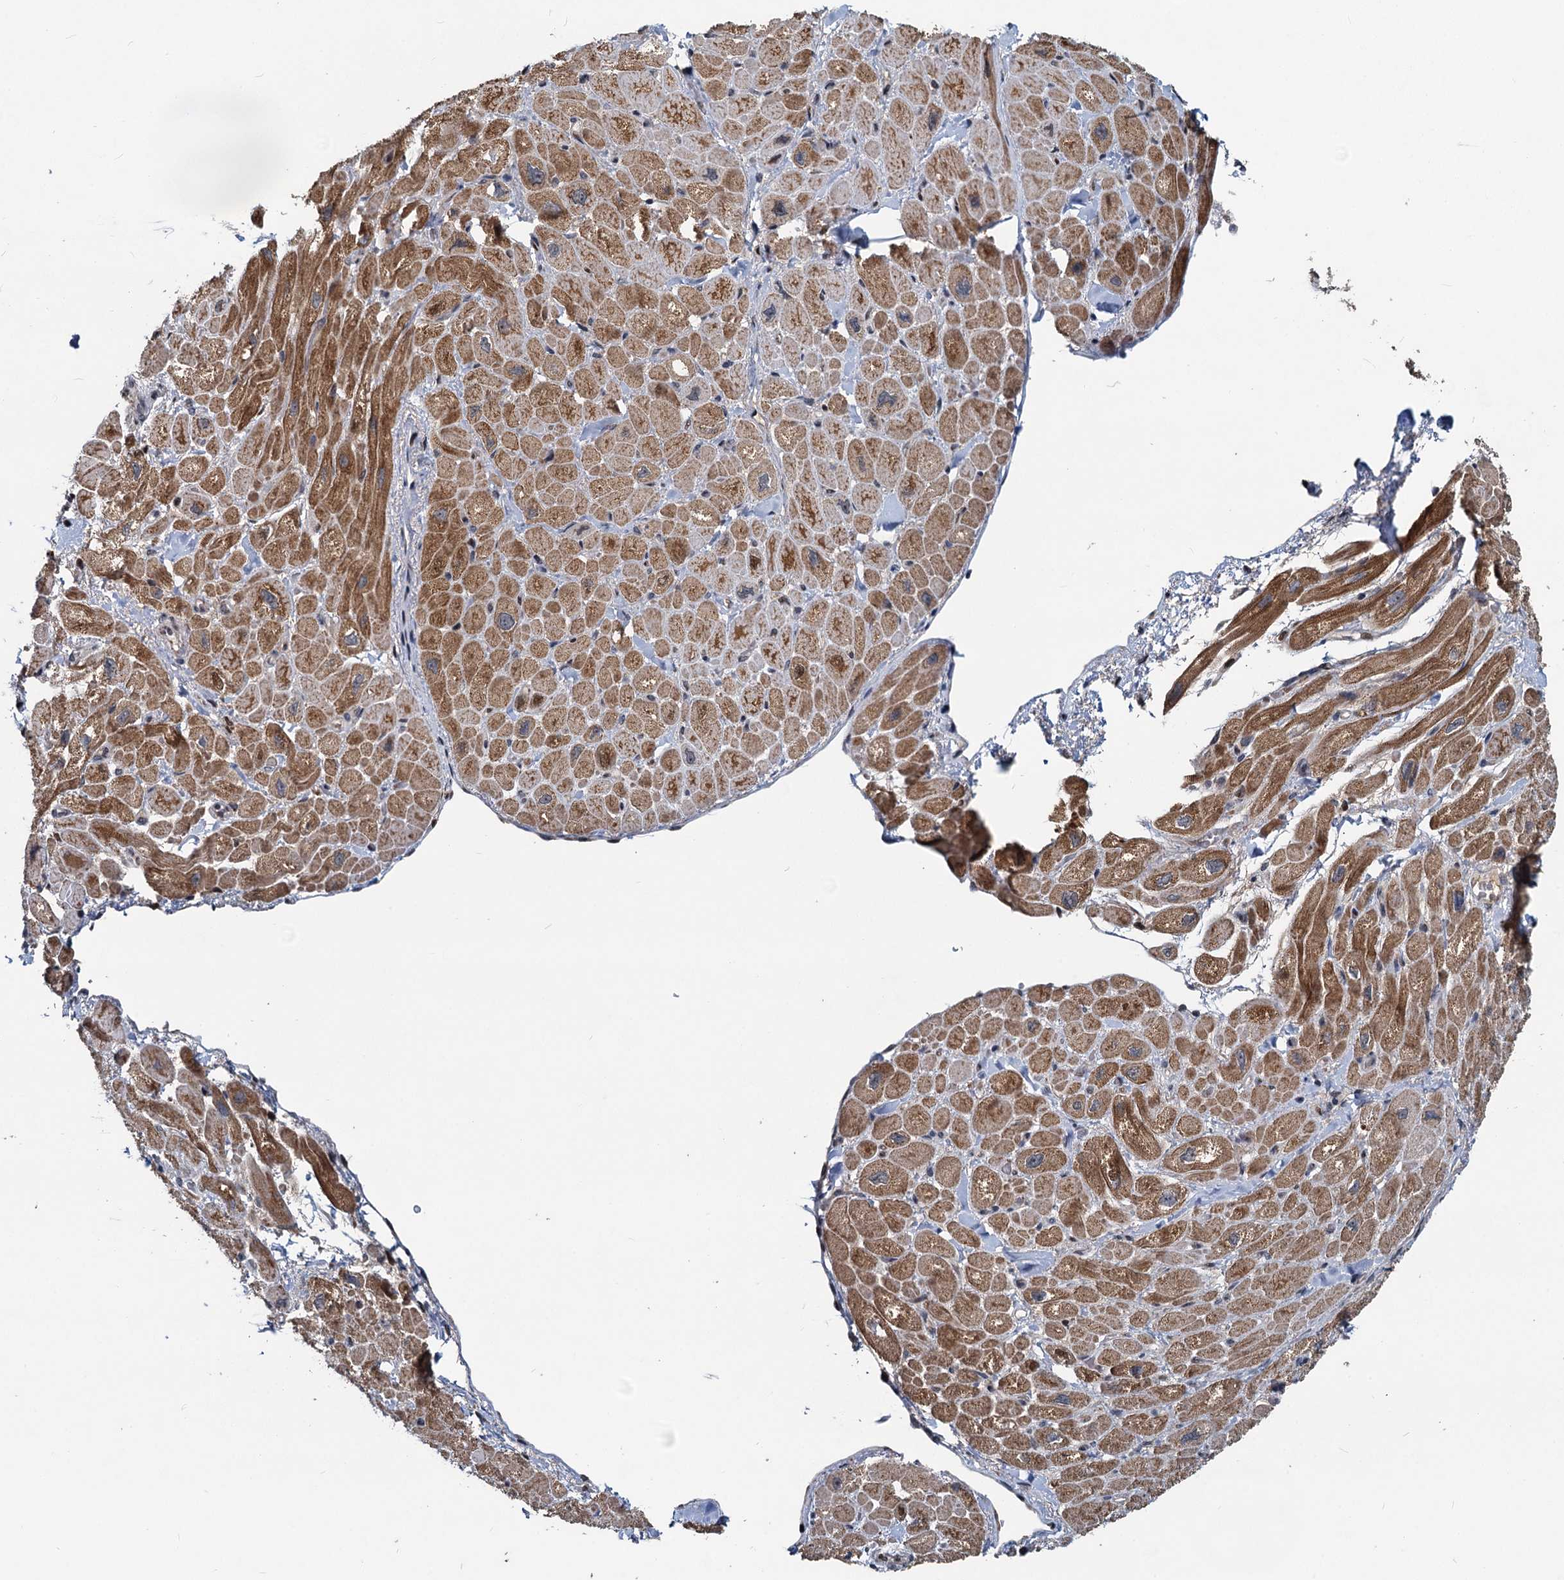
{"staining": {"intensity": "moderate", "quantity": "25%-75%", "location": "cytoplasmic/membranous"}, "tissue": "heart muscle", "cell_type": "Cardiomyocytes", "image_type": "normal", "snomed": [{"axis": "morphology", "description": "Normal tissue, NOS"}, {"axis": "topography", "description": "Heart"}], "caption": "Immunohistochemistry (IHC) of unremarkable heart muscle reveals medium levels of moderate cytoplasmic/membranous staining in approximately 25%-75% of cardiomyocytes. (IHC, brightfield microscopy, high magnification).", "gene": "RITA1", "patient": {"sex": "male", "age": 65}}